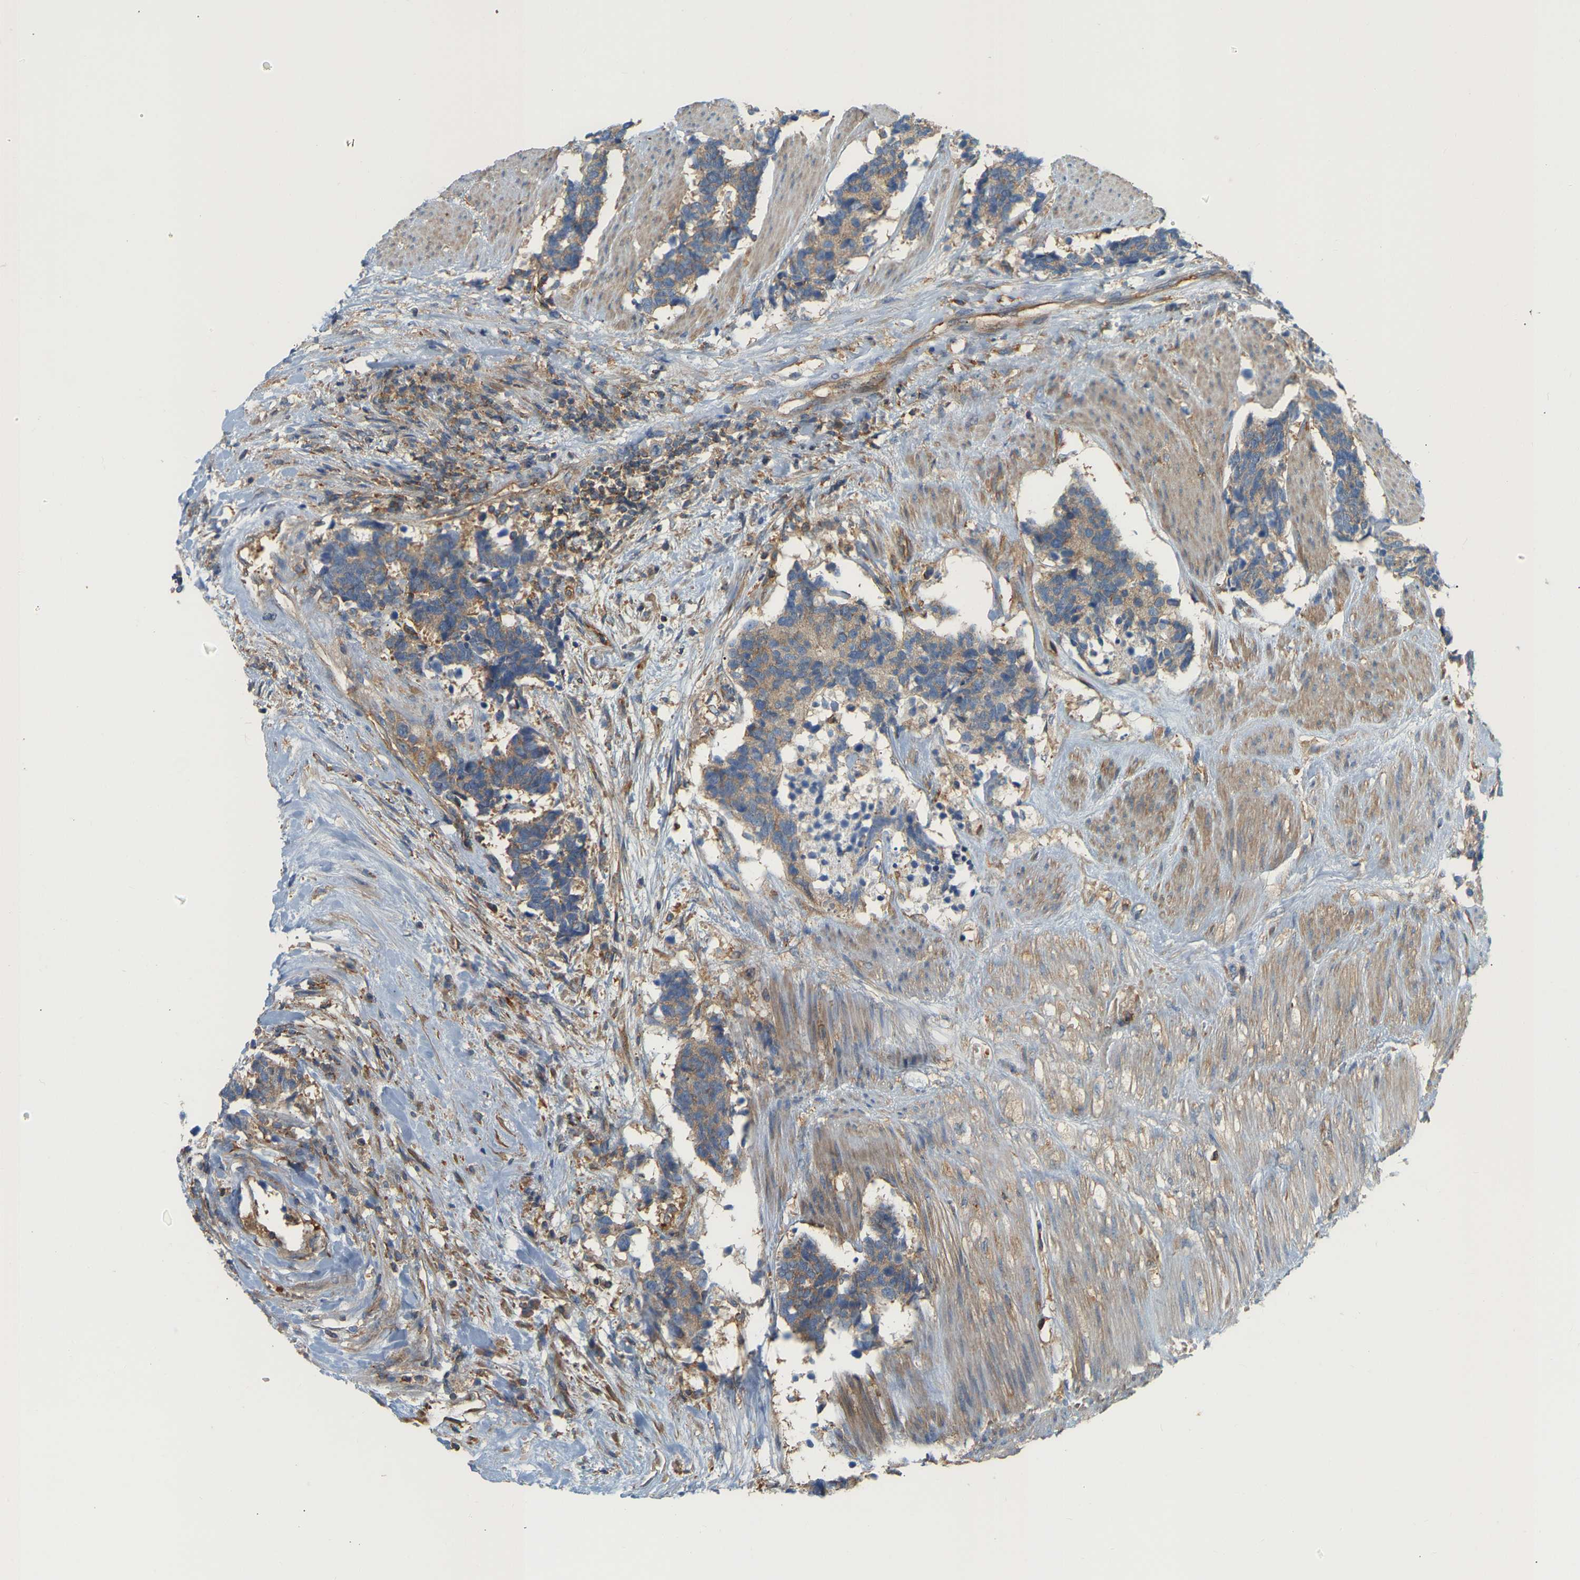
{"staining": {"intensity": "weak", "quantity": ">75%", "location": "cytoplasmic/membranous"}, "tissue": "carcinoid", "cell_type": "Tumor cells", "image_type": "cancer", "snomed": [{"axis": "morphology", "description": "Carcinoma, NOS"}, {"axis": "morphology", "description": "Carcinoid, malignant, NOS"}, {"axis": "topography", "description": "Urinary bladder"}], "caption": "Weak cytoplasmic/membranous protein positivity is seen in approximately >75% of tumor cells in malignant carcinoid.", "gene": "AKAP13", "patient": {"sex": "male", "age": 57}}